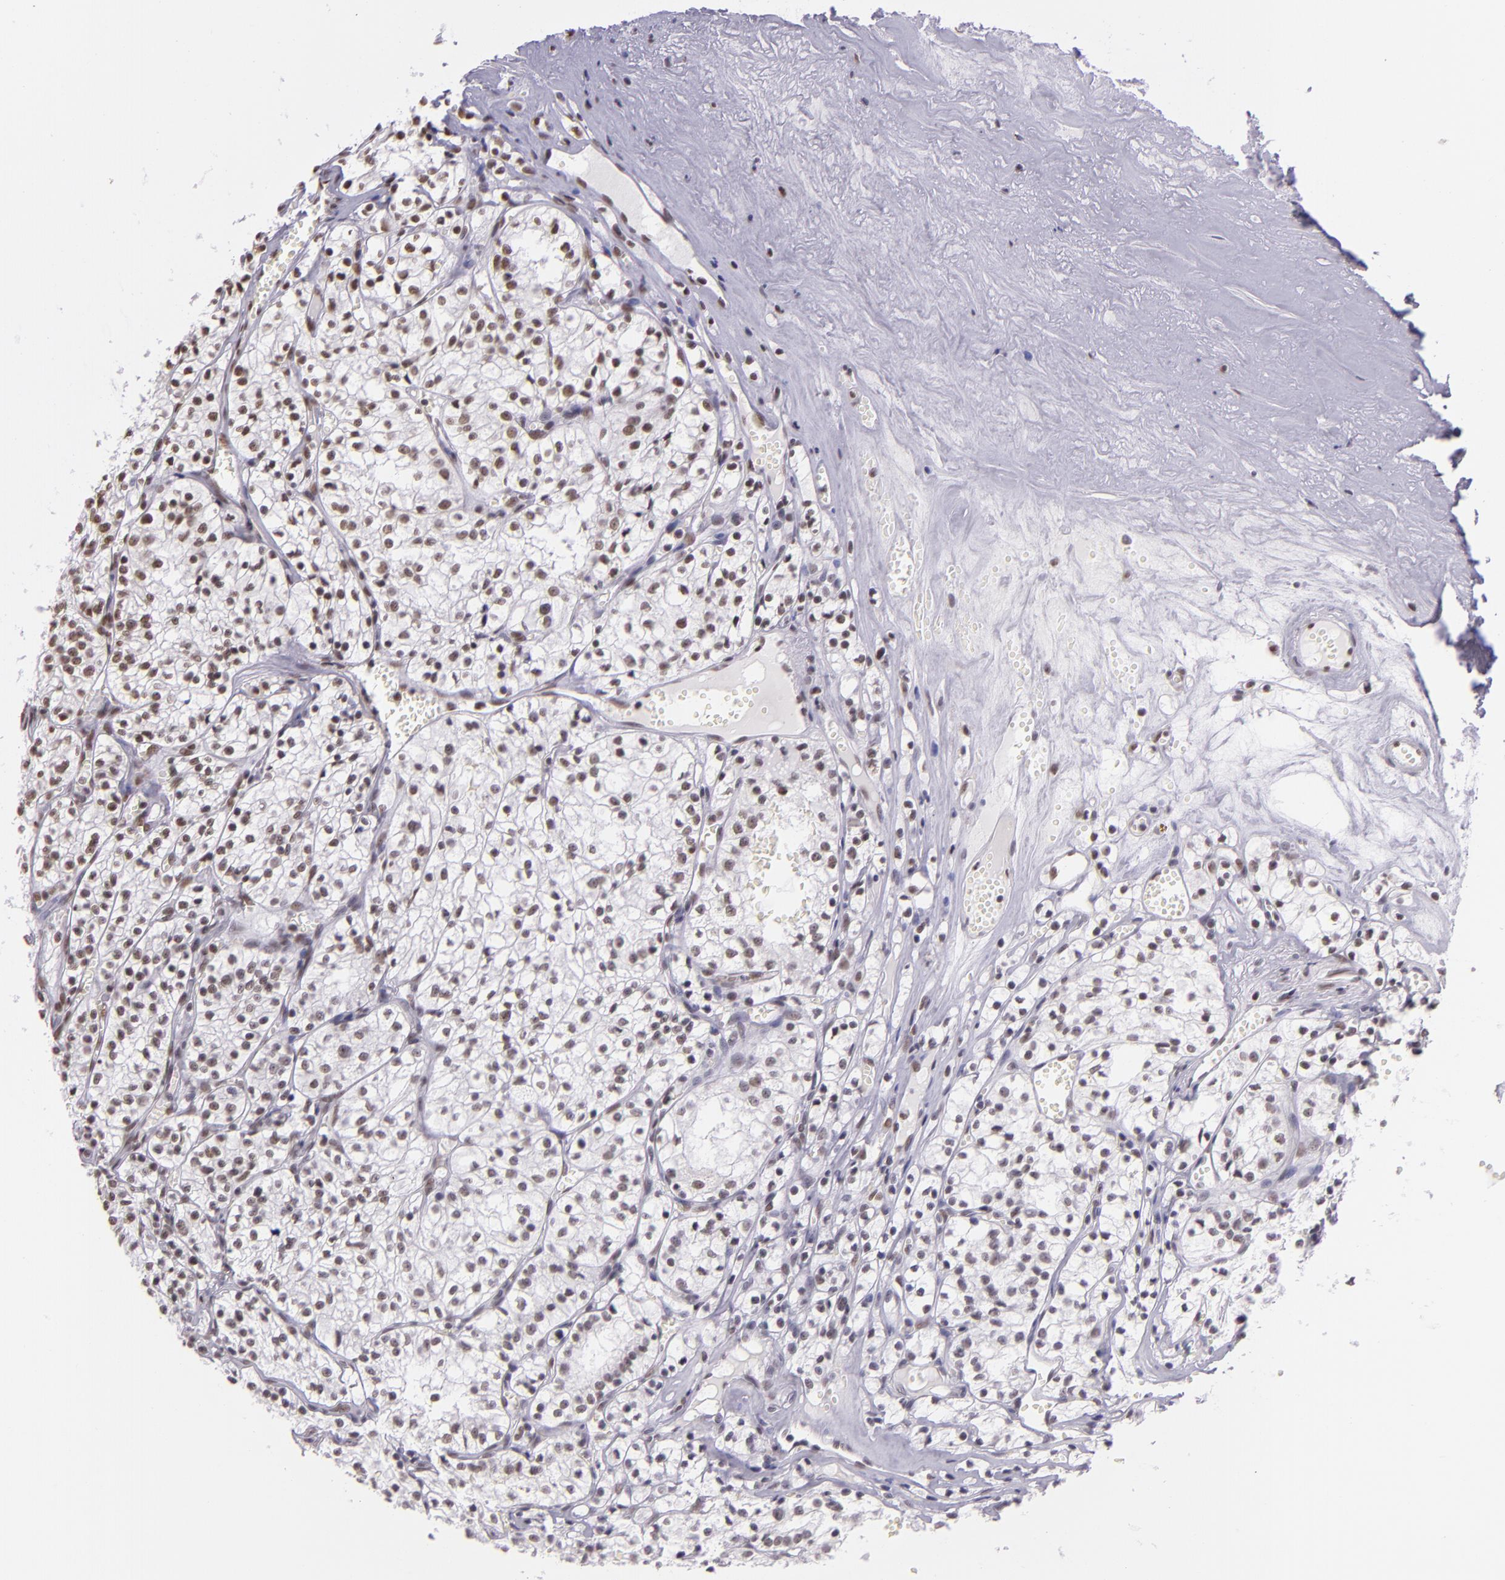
{"staining": {"intensity": "weak", "quantity": "25%-75%", "location": "nuclear"}, "tissue": "renal cancer", "cell_type": "Tumor cells", "image_type": "cancer", "snomed": [{"axis": "morphology", "description": "Adenocarcinoma, NOS"}, {"axis": "topography", "description": "Kidney"}], "caption": "Immunohistochemical staining of renal cancer (adenocarcinoma) shows weak nuclear protein staining in approximately 25%-75% of tumor cells.", "gene": "USF1", "patient": {"sex": "male", "age": 61}}